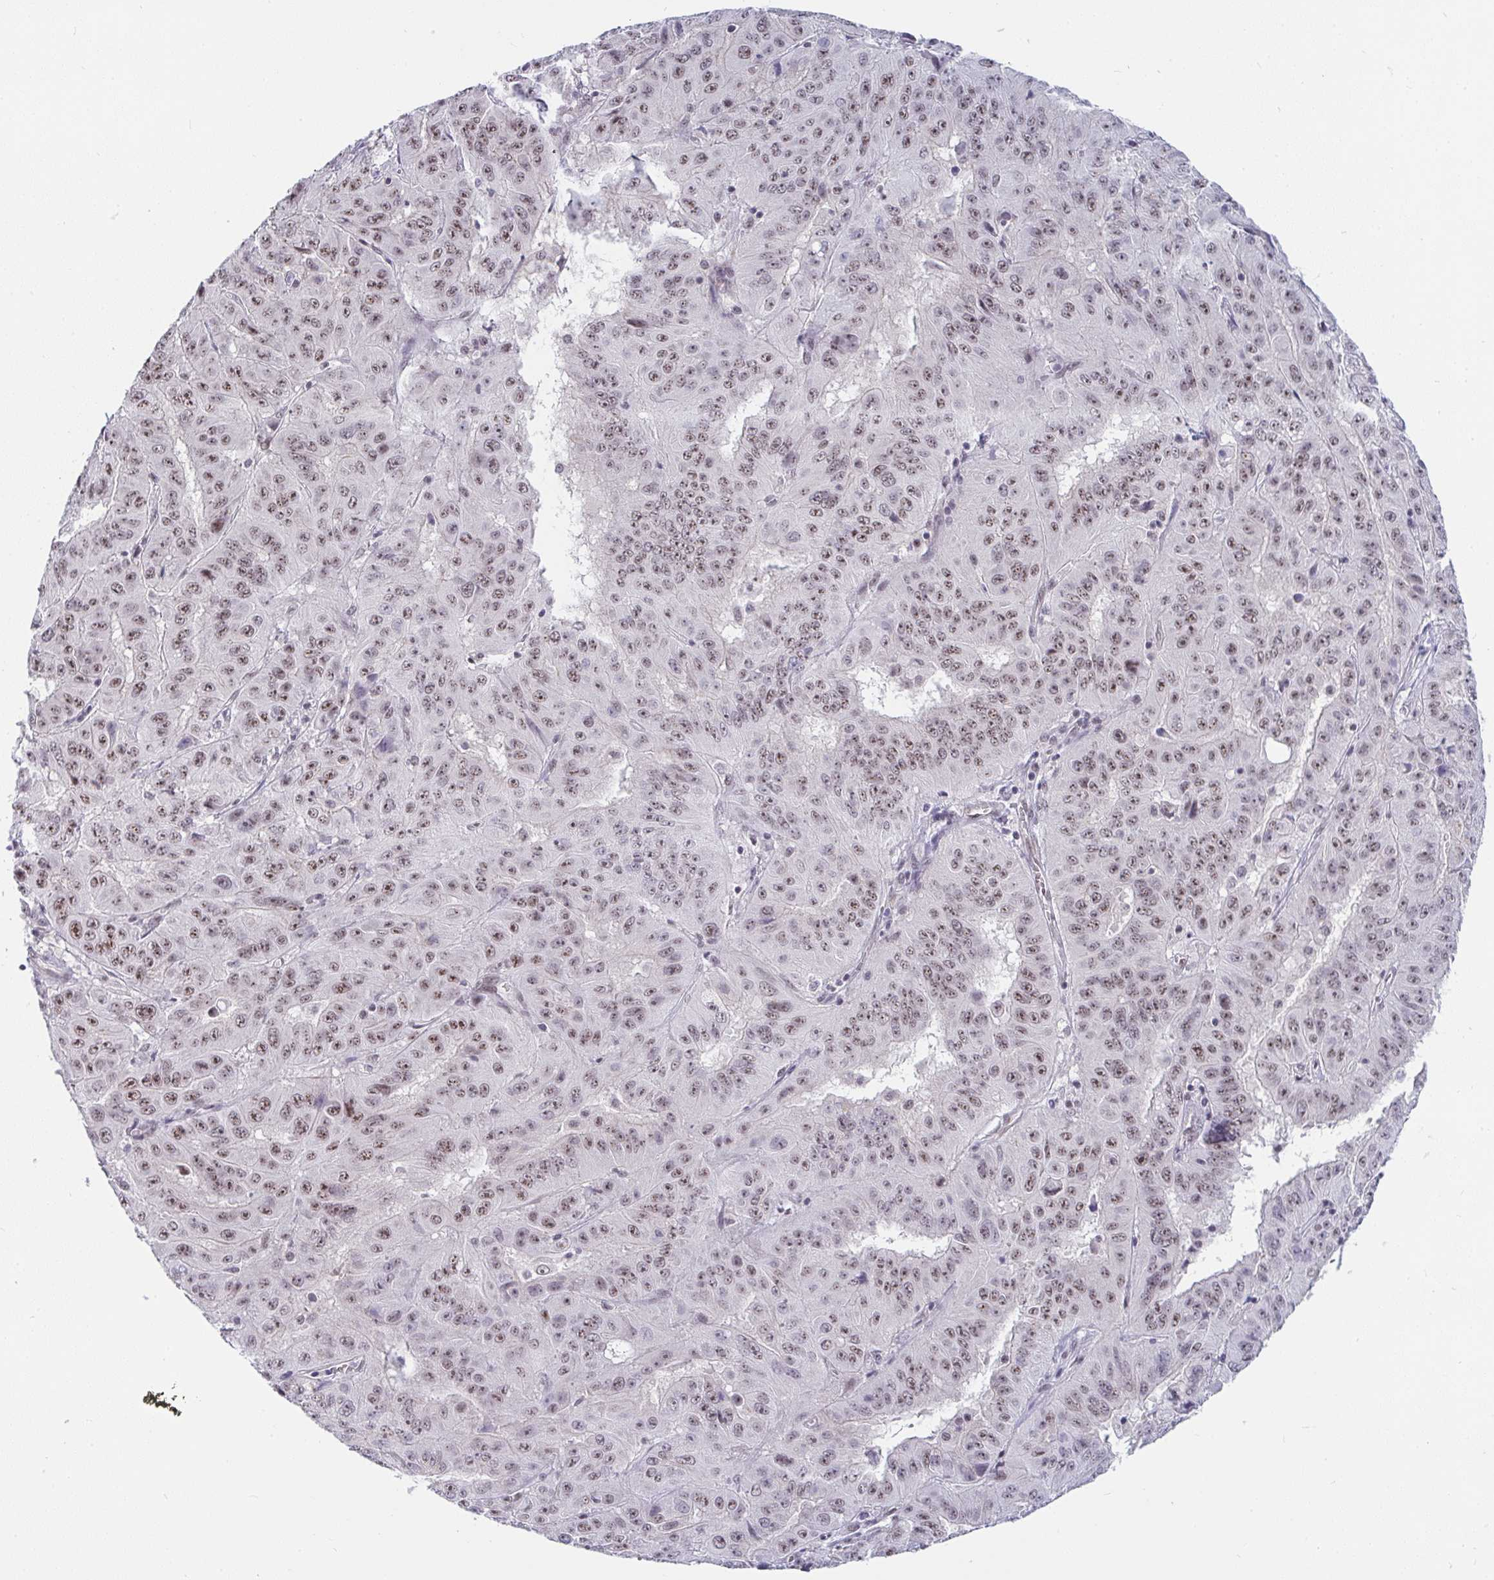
{"staining": {"intensity": "weak", "quantity": ">75%", "location": "nuclear"}, "tissue": "pancreatic cancer", "cell_type": "Tumor cells", "image_type": "cancer", "snomed": [{"axis": "morphology", "description": "Adenocarcinoma, NOS"}, {"axis": "topography", "description": "Pancreas"}], "caption": "The immunohistochemical stain highlights weak nuclear positivity in tumor cells of pancreatic cancer (adenocarcinoma) tissue.", "gene": "PRR14", "patient": {"sex": "male", "age": 63}}